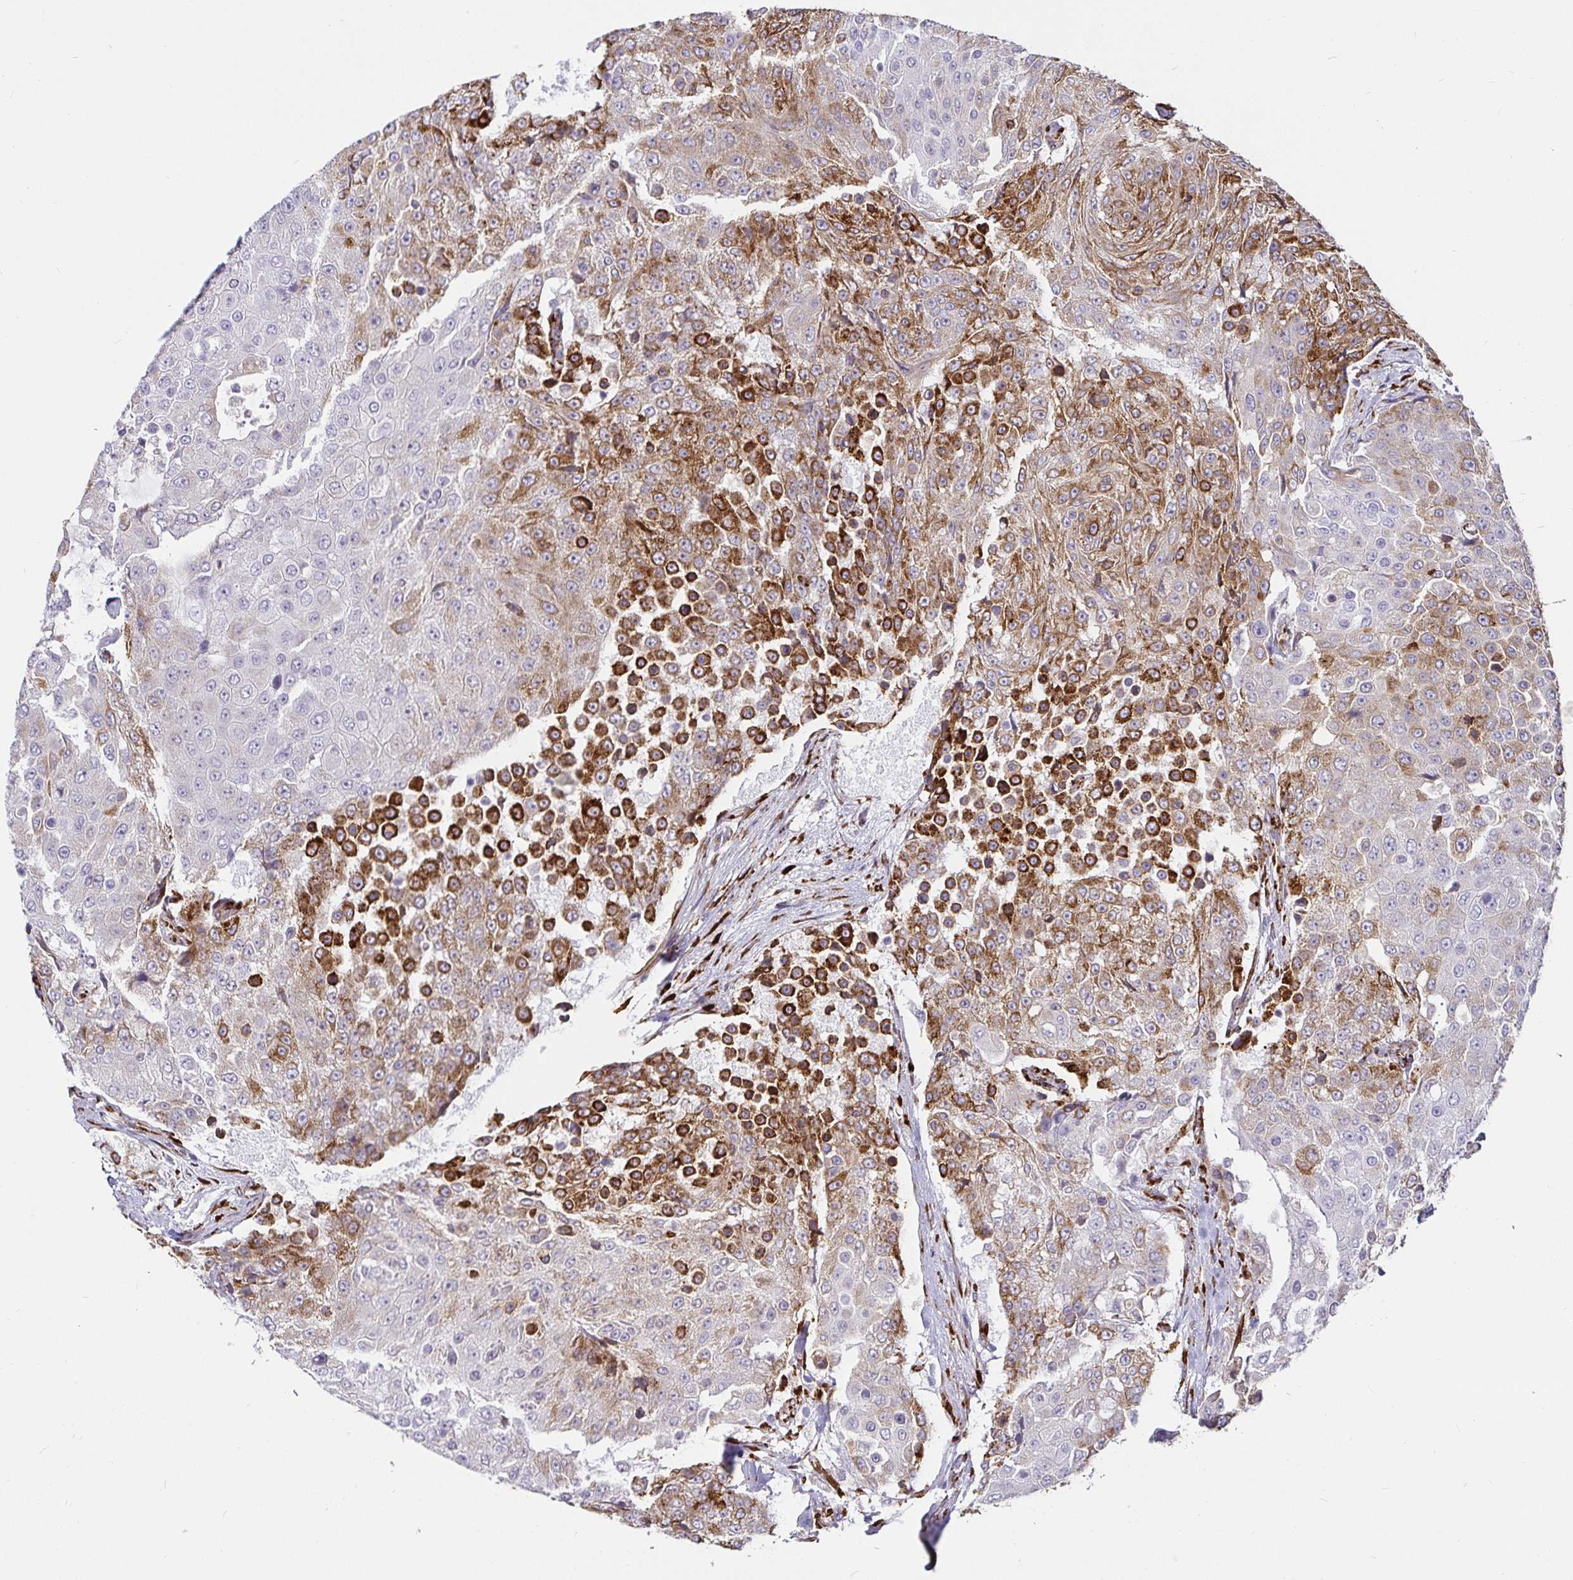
{"staining": {"intensity": "strong", "quantity": "25%-75%", "location": "cytoplasmic/membranous"}, "tissue": "urothelial cancer", "cell_type": "Tumor cells", "image_type": "cancer", "snomed": [{"axis": "morphology", "description": "Urothelial carcinoma, High grade"}, {"axis": "topography", "description": "Urinary bladder"}], "caption": "Protein expression analysis of urothelial cancer displays strong cytoplasmic/membranous positivity in about 25%-75% of tumor cells. (DAB = brown stain, brightfield microscopy at high magnification).", "gene": "P4HA2", "patient": {"sex": "female", "age": 63}}